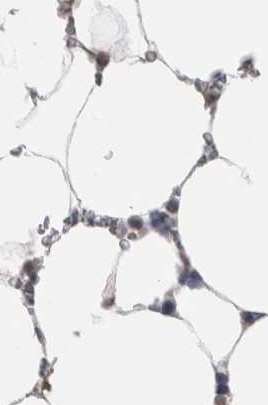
{"staining": {"intensity": "moderate", "quantity": "<25%", "location": "cytoplasmic/membranous"}, "tissue": "bone marrow", "cell_type": "Hematopoietic cells", "image_type": "normal", "snomed": [{"axis": "morphology", "description": "Normal tissue, NOS"}, {"axis": "topography", "description": "Bone marrow"}], "caption": "A low amount of moderate cytoplasmic/membranous expression is seen in approximately <25% of hematopoietic cells in normal bone marrow.", "gene": "CUL2", "patient": {"sex": "male", "age": 70}}